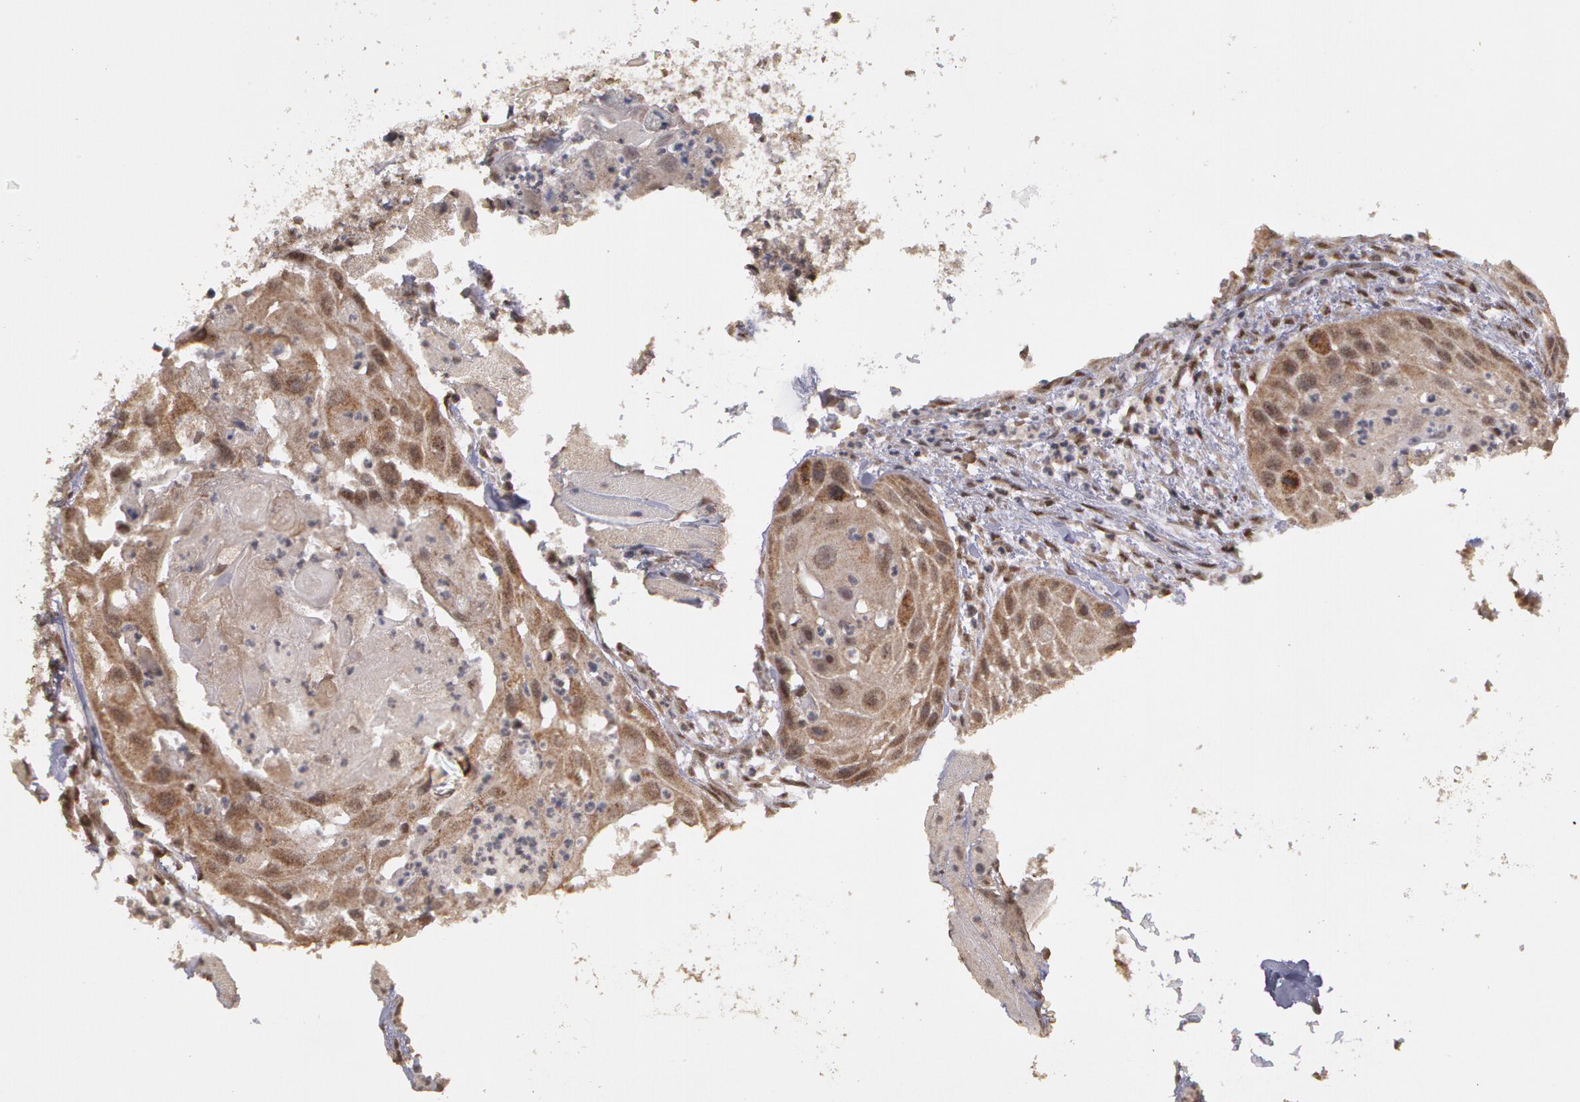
{"staining": {"intensity": "strong", "quantity": "25%-75%", "location": "cytoplasmic/membranous,nuclear"}, "tissue": "head and neck cancer", "cell_type": "Tumor cells", "image_type": "cancer", "snomed": [{"axis": "morphology", "description": "Squamous cell carcinoma, NOS"}, {"axis": "topography", "description": "Head-Neck"}], "caption": "Immunohistochemical staining of human head and neck cancer (squamous cell carcinoma) shows high levels of strong cytoplasmic/membranous and nuclear positivity in about 25%-75% of tumor cells. Using DAB (brown) and hematoxylin (blue) stains, captured at high magnification using brightfield microscopy.", "gene": "GLIS1", "patient": {"sex": "male", "age": 64}}